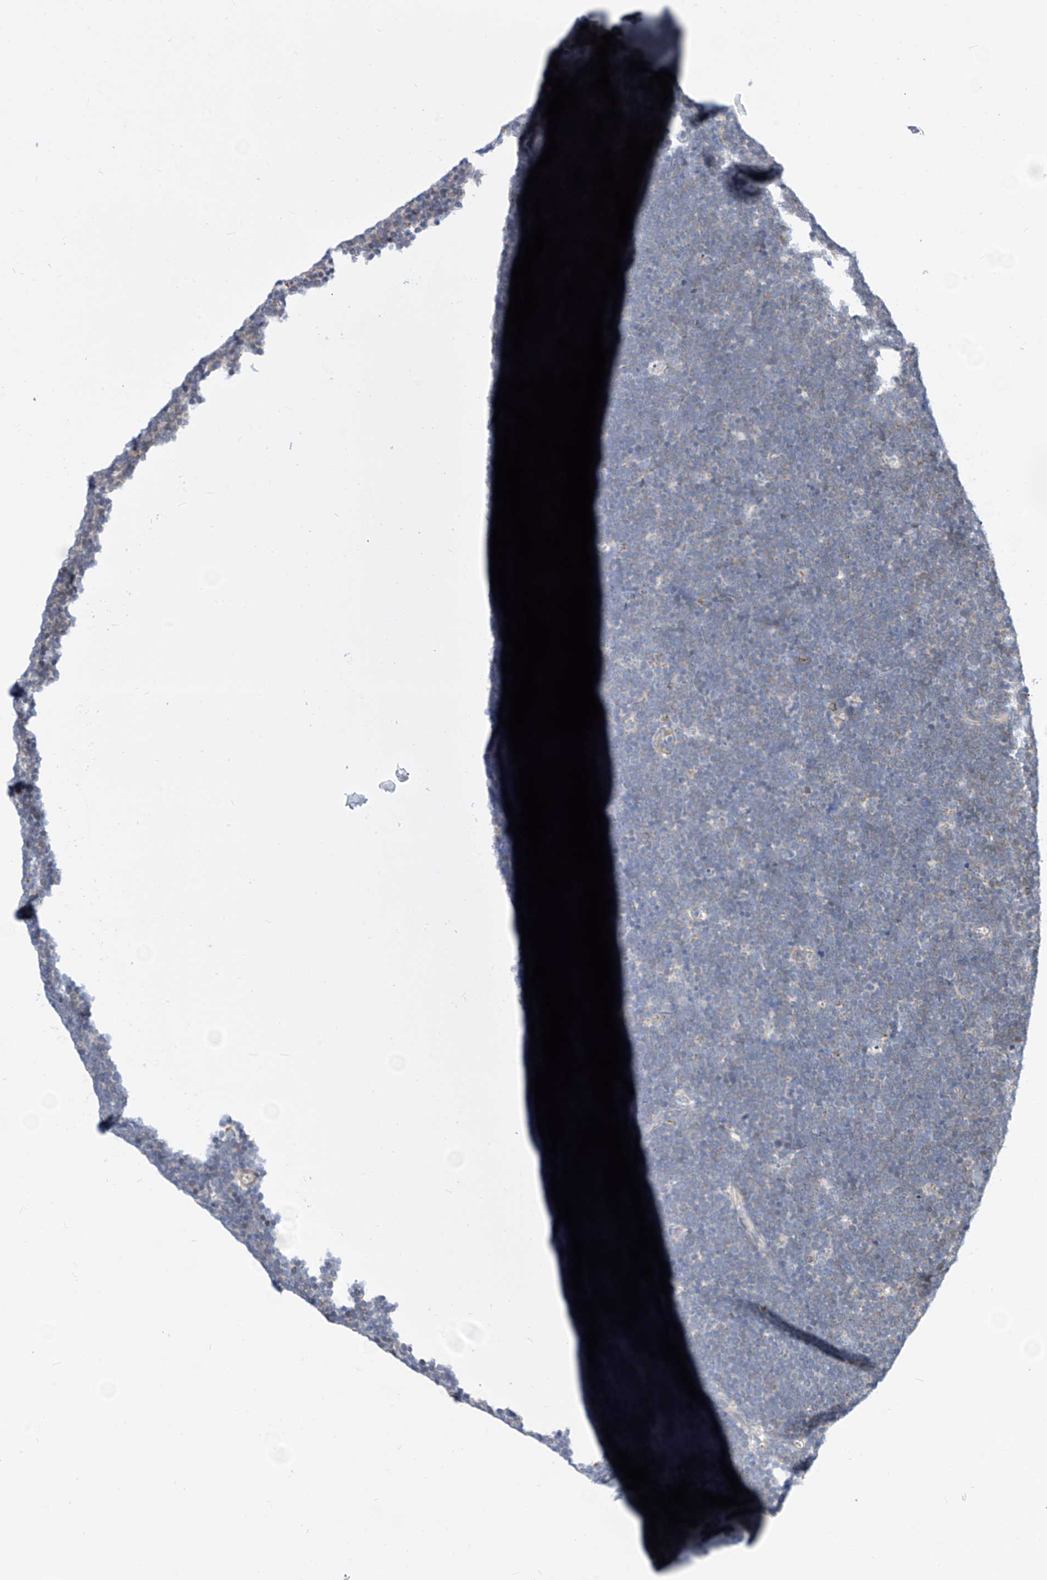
{"staining": {"intensity": "weak", "quantity": "25%-75%", "location": "cytoplasmic/membranous"}, "tissue": "lymphoma", "cell_type": "Tumor cells", "image_type": "cancer", "snomed": [{"axis": "morphology", "description": "Malignant lymphoma, non-Hodgkin's type, High grade"}, {"axis": "topography", "description": "Lymph node"}], "caption": "The image shows a brown stain indicating the presence of a protein in the cytoplasmic/membranous of tumor cells in malignant lymphoma, non-Hodgkin's type (high-grade).", "gene": "TTLL8", "patient": {"sex": "male", "age": 13}}